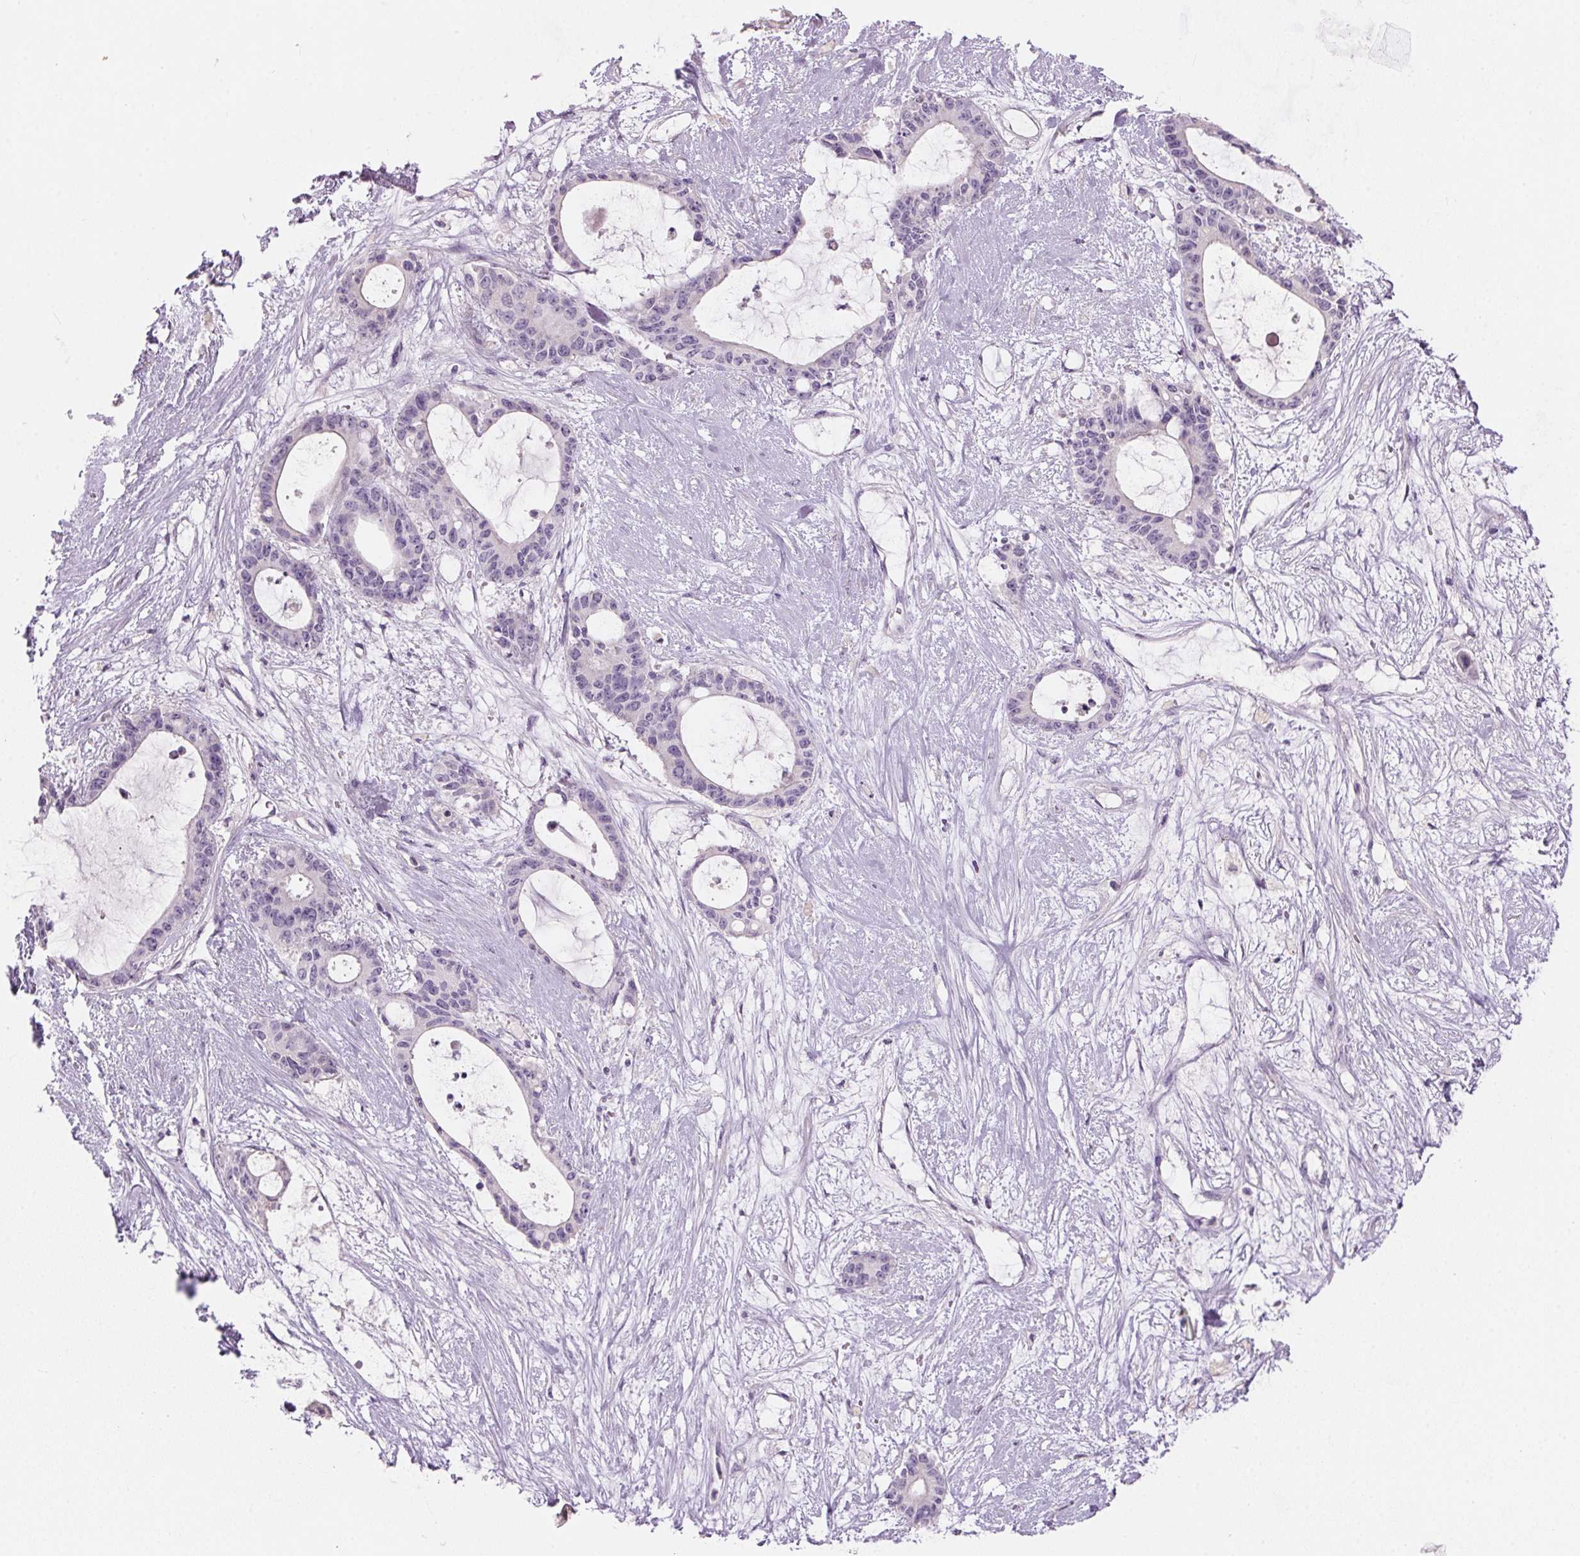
{"staining": {"intensity": "negative", "quantity": "none", "location": "none"}, "tissue": "liver cancer", "cell_type": "Tumor cells", "image_type": "cancer", "snomed": [{"axis": "morphology", "description": "Normal tissue, NOS"}, {"axis": "morphology", "description": "Cholangiocarcinoma"}, {"axis": "topography", "description": "Liver"}, {"axis": "topography", "description": "Peripheral nerve tissue"}], "caption": "DAB (3,3'-diaminobenzidine) immunohistochemical staining of human liver cancer exhibits no significant staining in tumor cells.", "gene": "HSD17B1", "patient": {"sex": "female", "age": 73}}